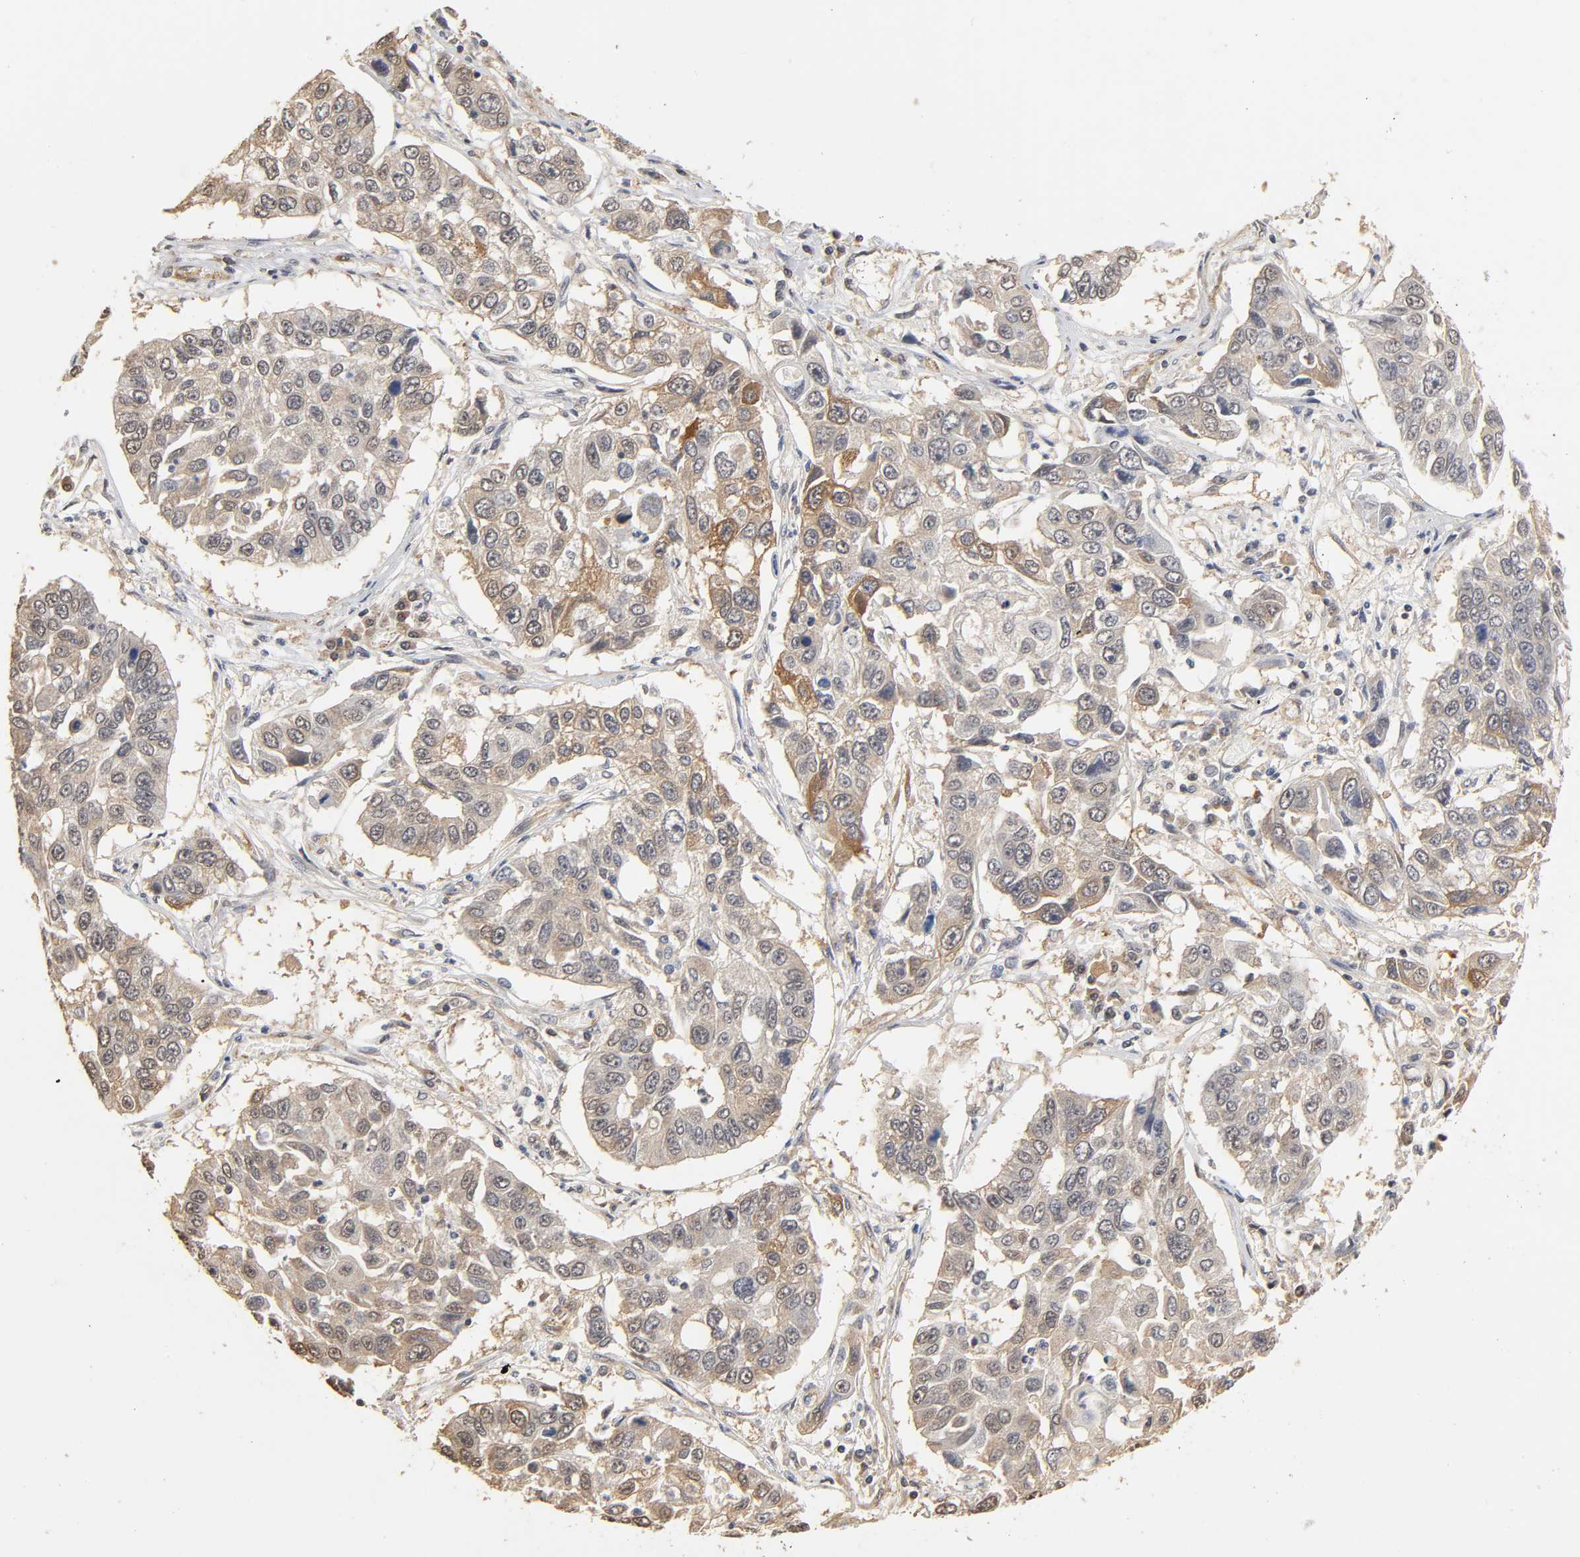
{"staining": {"intensity": "weak", "quantity": ">75%", "location": "cytoplasmic/membranous"}, "tissue": "lung cancer", "cell_type": "Tumor cells", "image_type": "cancer", "snomed": [{"axis": "morphology", "description": "Squamous cell carcinoma, NOS"}, {"axis": "topography", "description": "Lung"}], "caption": "Protein expression analysis of lung cancer (squamous cell carcinoma) reveals weak cytoplasmic/membranous positivity in about >75% of tumor cells.", "gene": "PDE5A", "patient": {"sex": "male", "age": 71}}